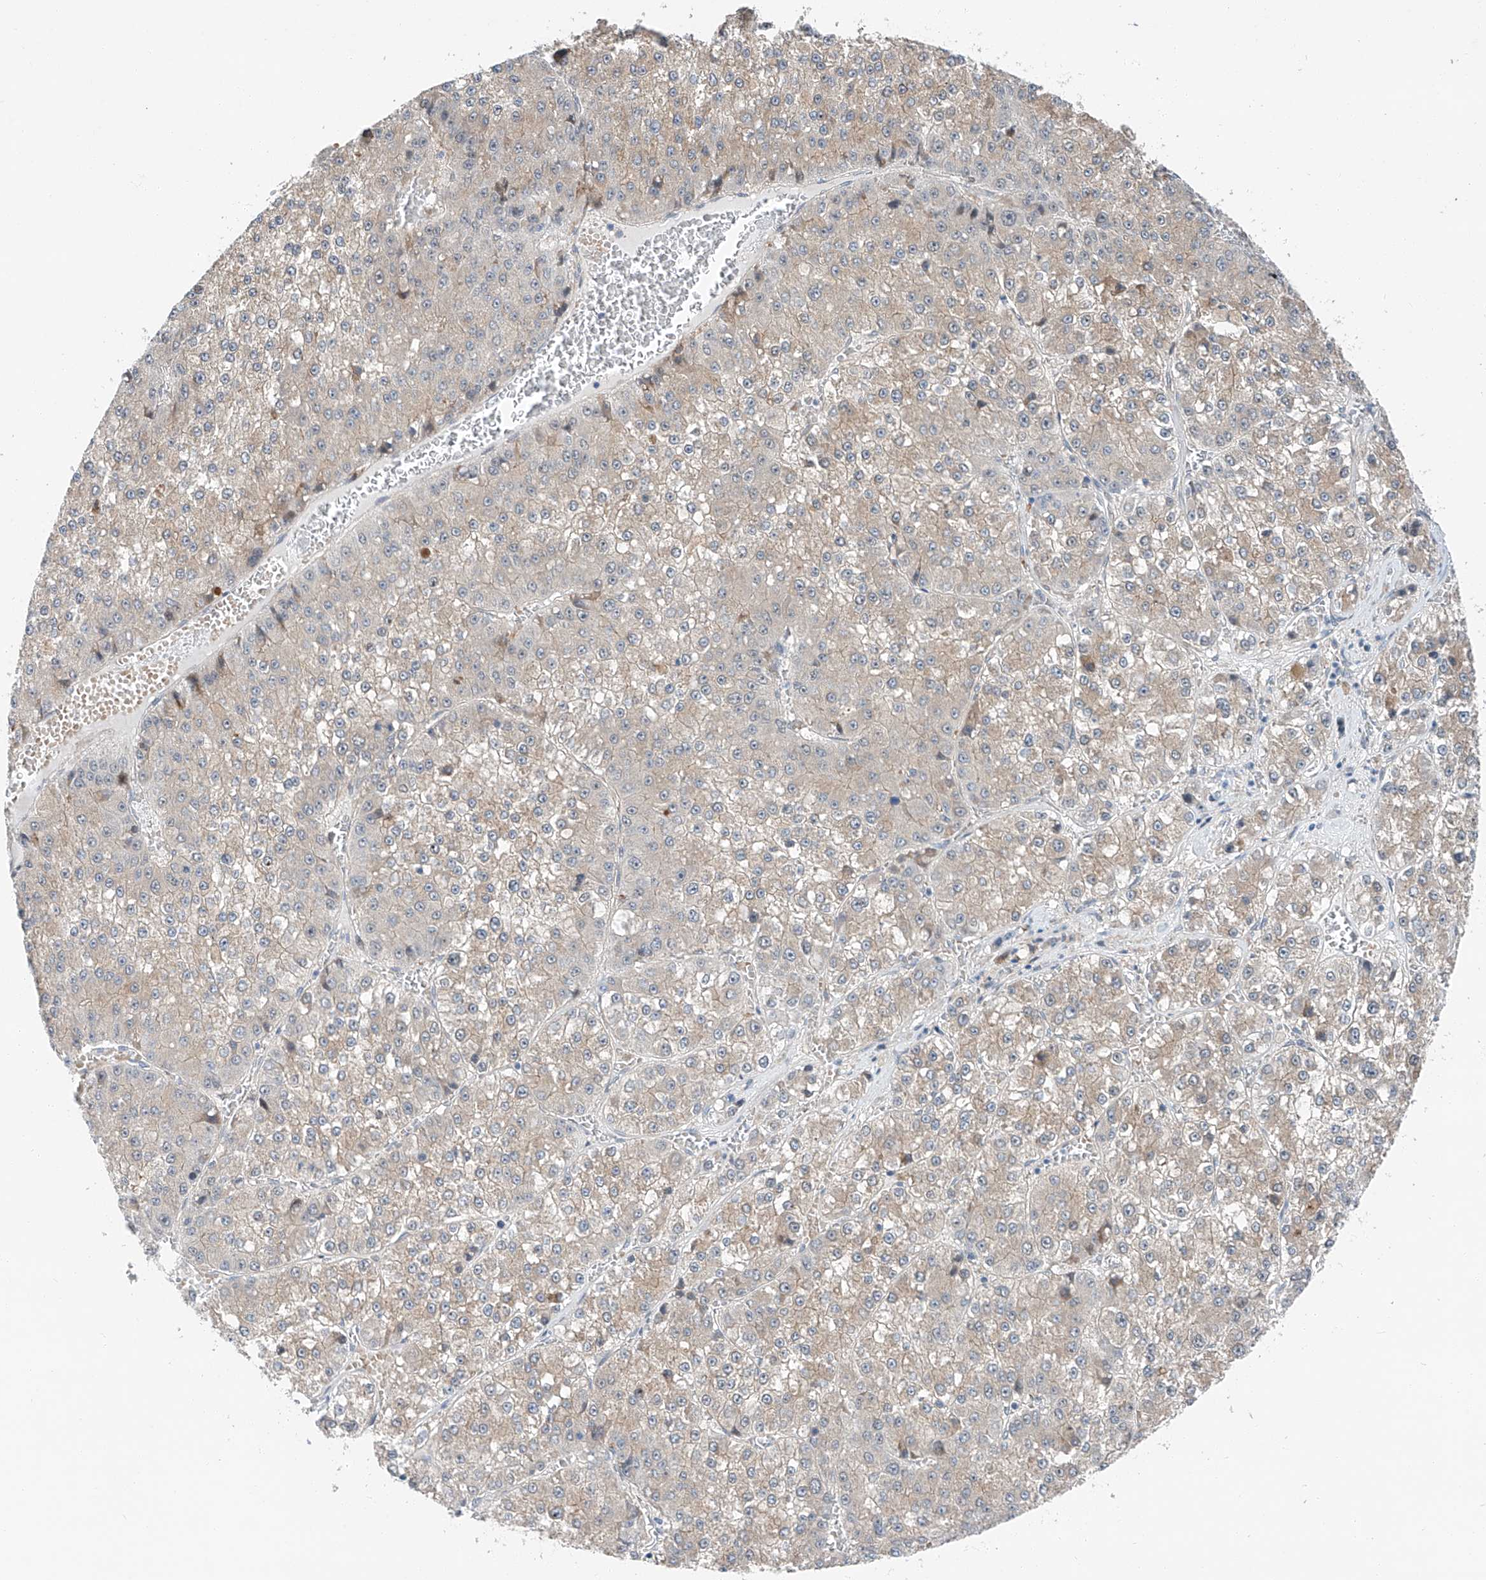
{"staining": {"intensity": "weak", "quantity": "25%-75%", "location": "cytoplasmic/membranous"}, "tissue": "liver cancer", "cell_type": "Tumor cells", "image_type": "cancer", "snomed": [{"axis": "morphology", "description": "Carcinoma, Hepatocellular, NOS"}, {"axis": "topography", "description": "Liver"}], "caption": "Weak cytoplasmic/membranous positivity is appreciated in about 25%-75% of tumor cells in liver cancer (hepatocellular carcinoma). Immunohistochemistry (ihc) stains the protein of interest in brown and the nuclei are stained blue.", "gene": "CLDND1", "patient": {"sex": "female", "age": 73}}